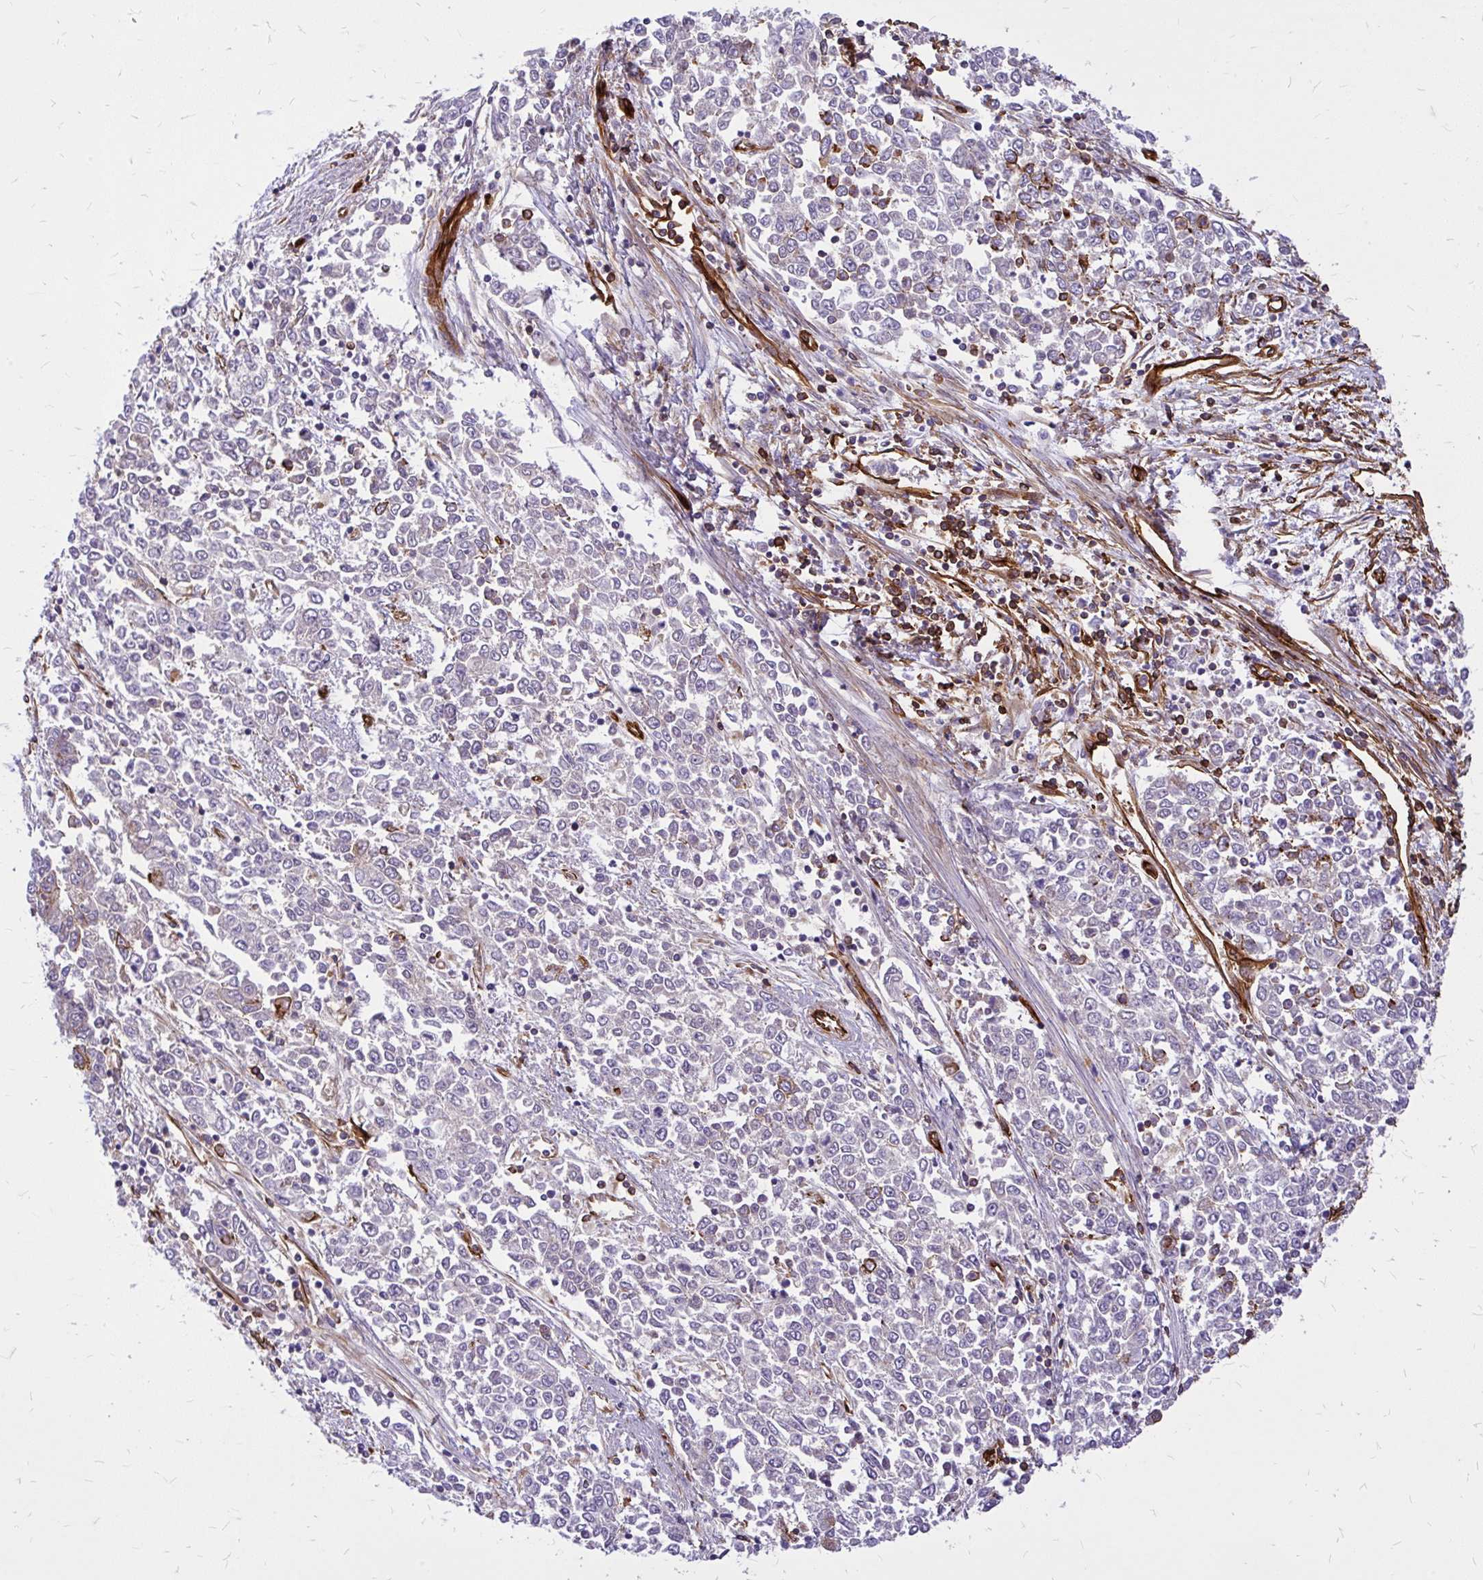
{"staining": {"intensity": "strong", "quantity": "<25%", "location": "cytoplasmic/membranous"}, "tissue": "endometrial cancer", "cell_type": "Tumor cells", "image_type": "cancer", "snomed": [{"axis": "morphology", "description": "Adenocarcinoma, NOS"}, {"axis": "topography", "description": "Endometrium"}], "caption": "The immunohistochemical stain shows strong cytoplasmic/membranous positivity in tumor cells of endometrial cancer tissue.", "gene": "MAP1LC3B", "patient": {"sex": "female", "age": 50}}